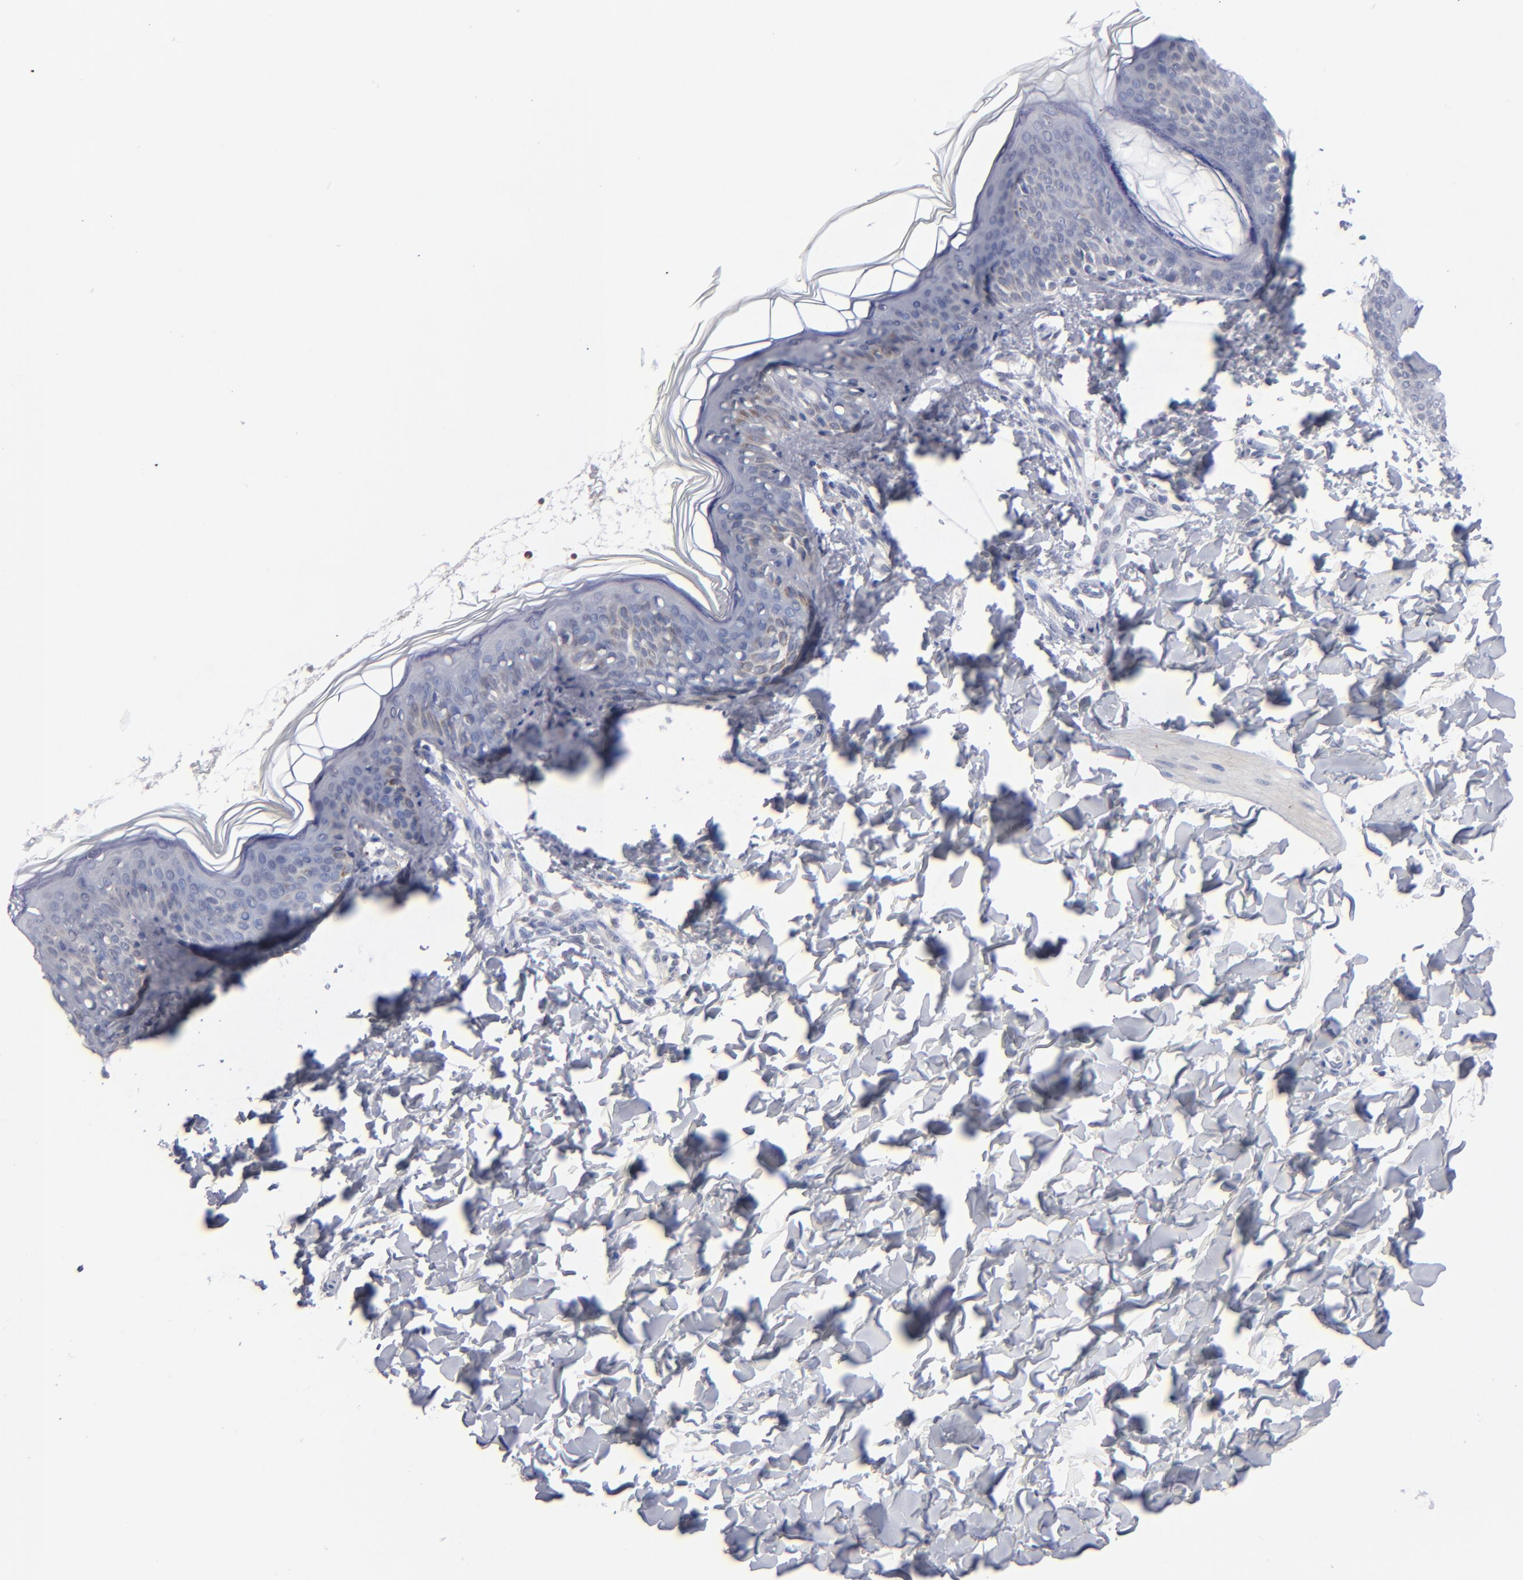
{"staining": {"intensity": "negative", "quantity": "none", "location": "none"}, "tissue": "skin", "cell_type": "Fibroblasts", "image_type": "normal", "snomed": [{"axis": "morphology", "description": "Normal tissue, NOS"}, {"axis": "topography", "description": "Skin"}], "caption": "This is an immunohistochemistry micrograph of normal skin. There is no staining in fibroblasts.", "gene": "RPH3A", "patient": {"sex": "female", "age": 4}}